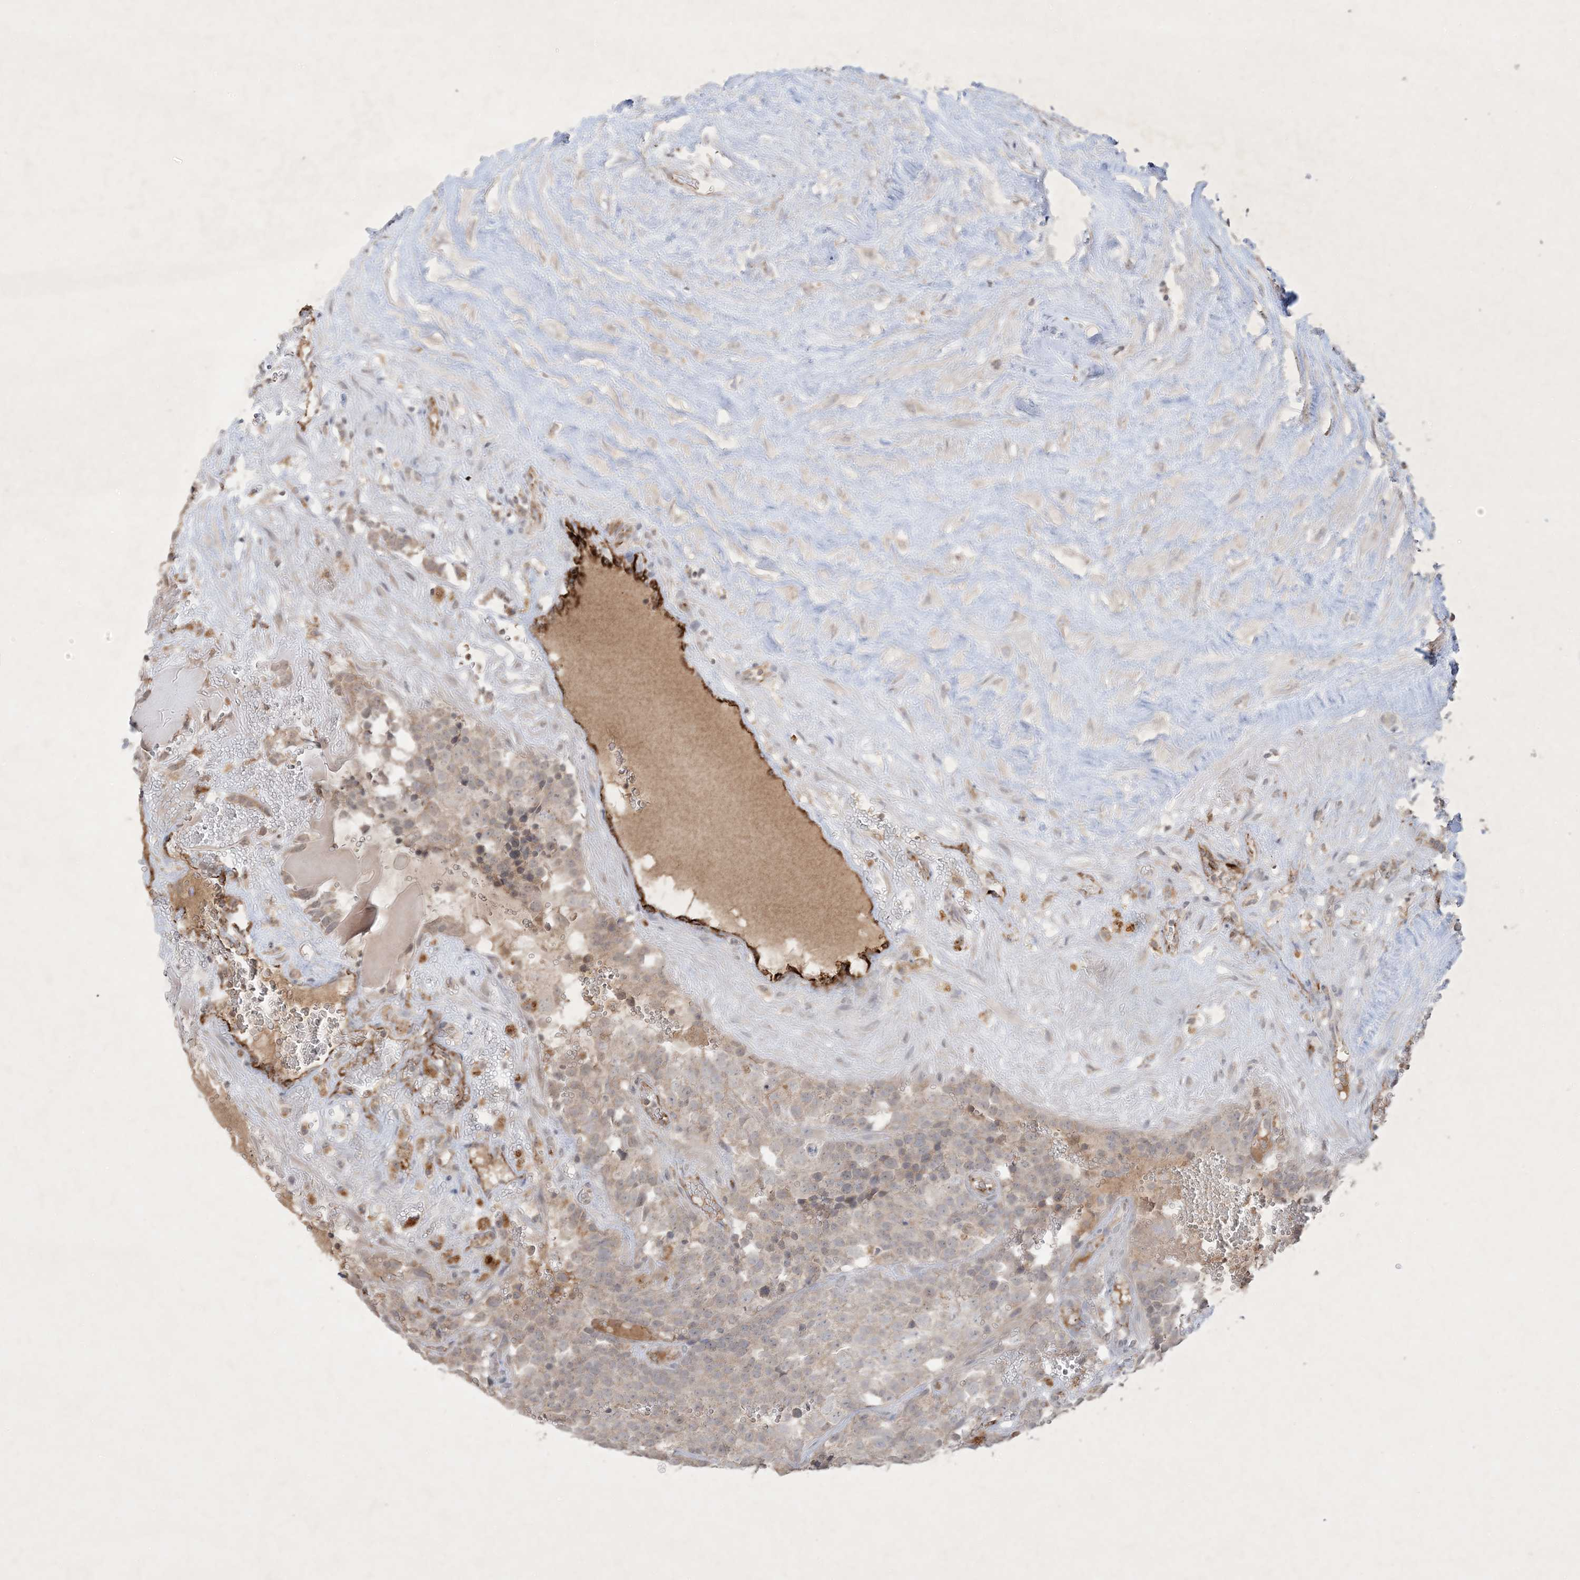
{"staining": {"intensity": "weak", "quantity": "25%-75%", "location": "cytoplasmic/membranous"}, "tissue": "testis cancer", "cell_type": "Tumor cells", "image_type": "cancer", "snomed": [{"axis": "morphology", "description": "Seminoma, NOS"}, {"axis": "topography", "description": "Testis"}], "caption": "A photomicrograph of human testis cancer stained for a protein reveals weak cytoplasmic/membranous brown staining in tumor cells. The staining is performed using DAB (3,3'-diaminobenzidine) brown chromogen to label protein expression. The nuclei are counter-stained blue using hematoxylin.", "gene": "PRSS36", "patient": {"sex": "male", "age": 71}}